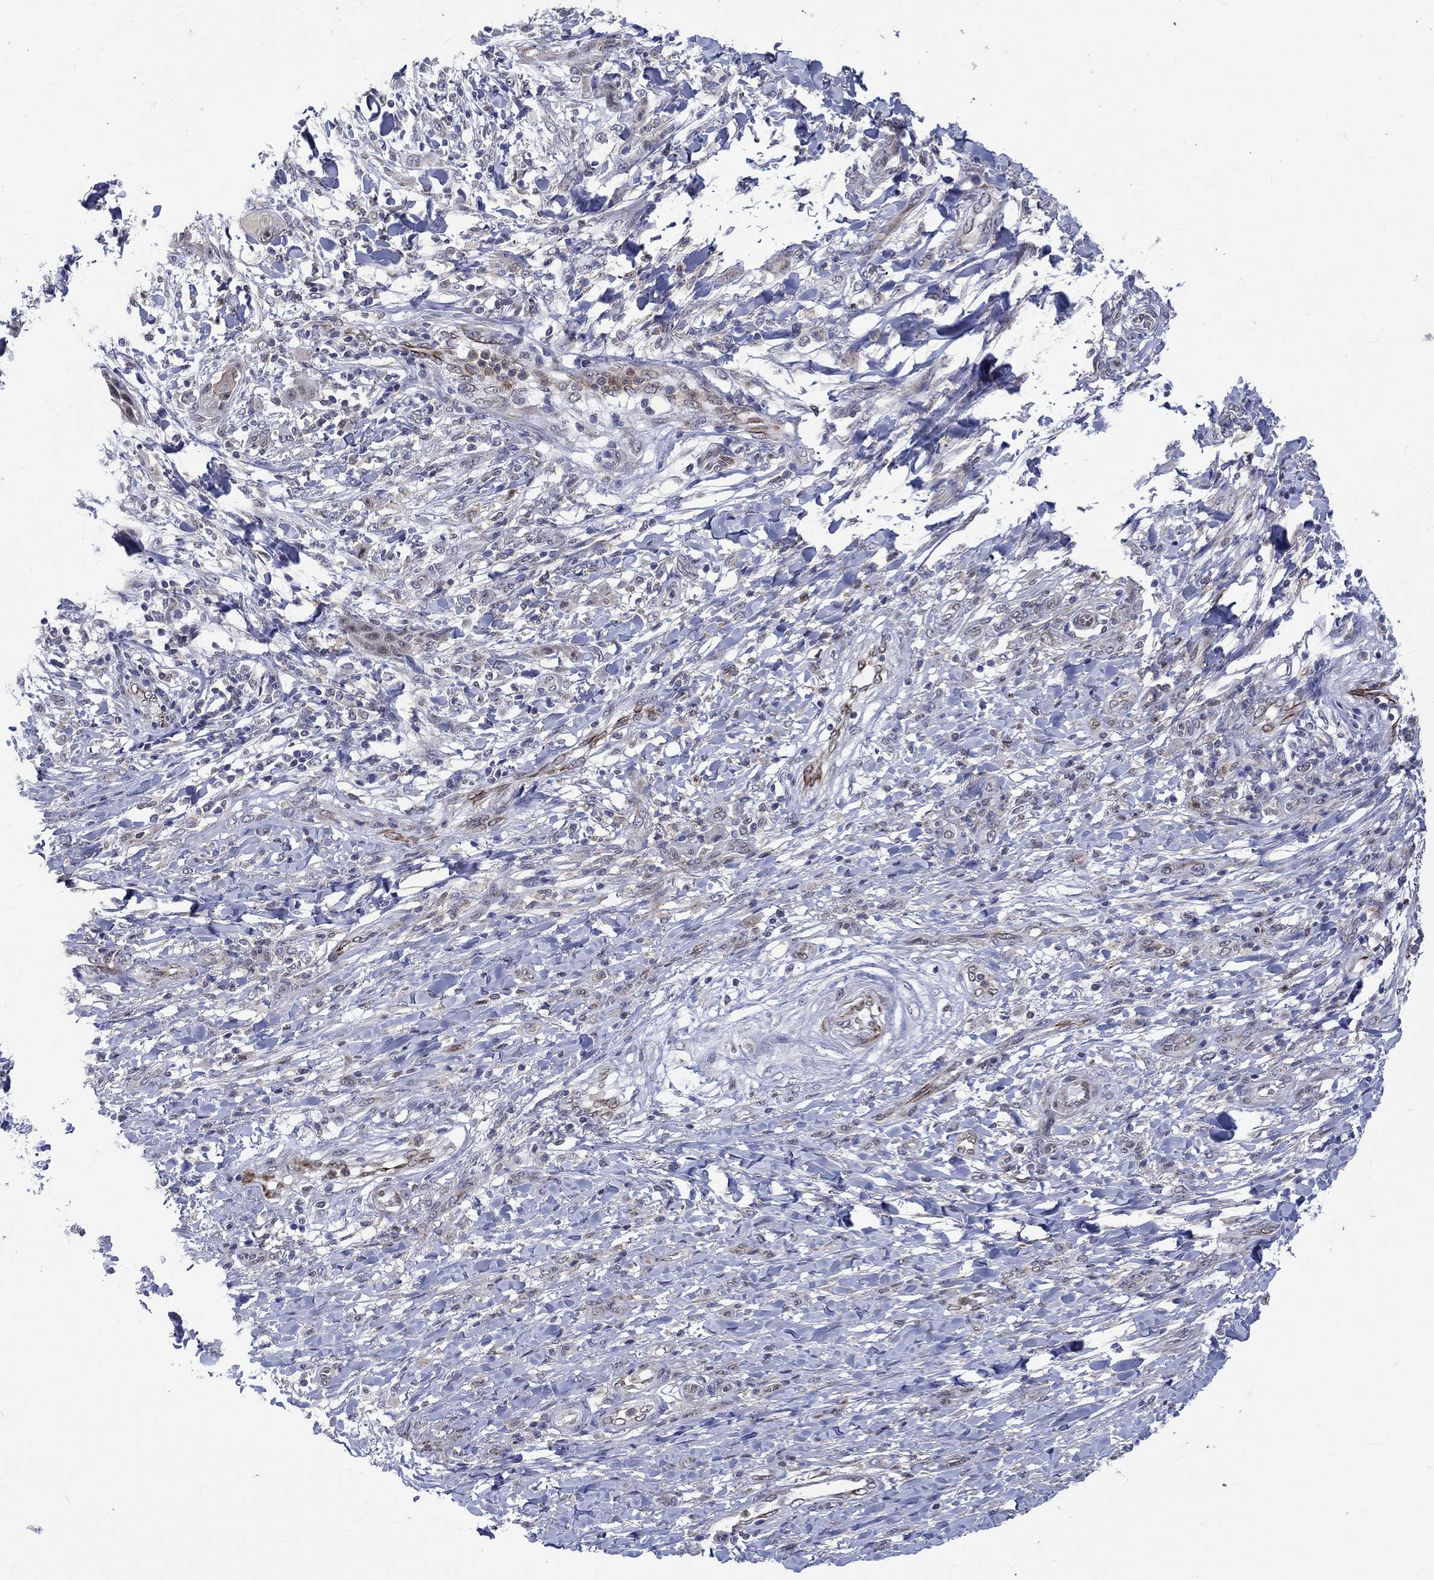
{"staining": {"intensity": "negative", "quantity": "none", "location": "none"}, "tissue": "skin cancer", "cell_type": "Tumor cells", "image_type": "cancer", "snomed": [{"axis": "morphology", "description": "Squamous cell carcinoma, NOS"}, {"axis": "topography", "description": "Skin"}], "caption": "A high-resolution histopathology image shows IHC staining of squamous cell carcinoma (skin), which reveals no significant positivity in tumor cells.", "gene": "ST6GALNAC1", "patient": {"sex": "male", "age": 62}}